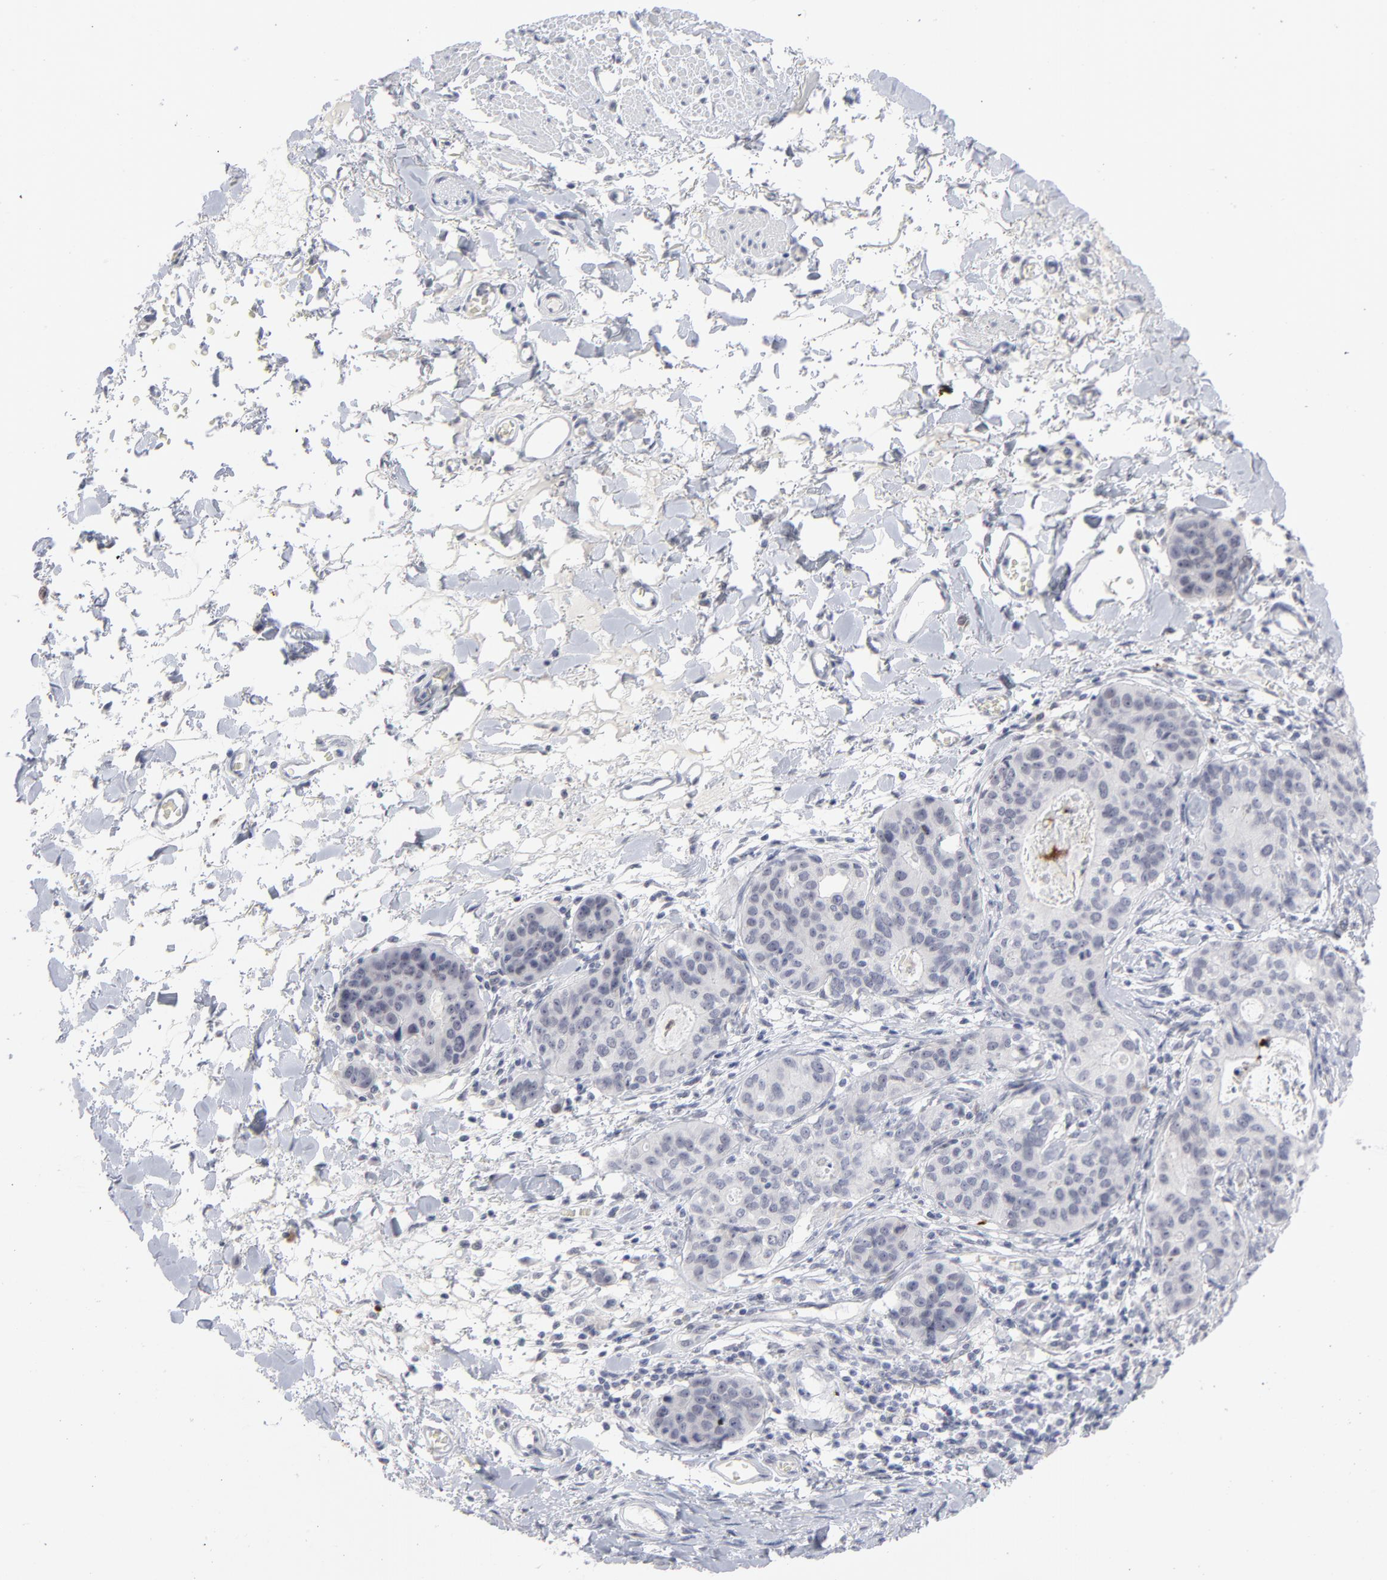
{"staining": {"intensity": "negative", "quantity": "none", "location": "none"}, "tissue": "stomach cancer", "cell_type": "Tumor cells", "image_type": "cancer", "snomed": [{"axis": "morphology", "description": "Adenocarcinoma, NOS"}, {"axis": "topography", "description": "Esophagus"}, {"axis": "topography", "description": "Stomach"}], "caption": "This is an immunohistochemistry (IHC) micrograph of adenocarcinoma (stomach). There is no staining in tumor cells.", "gene": "CCR2", "patient": {"sex": "male", "age": 74}}